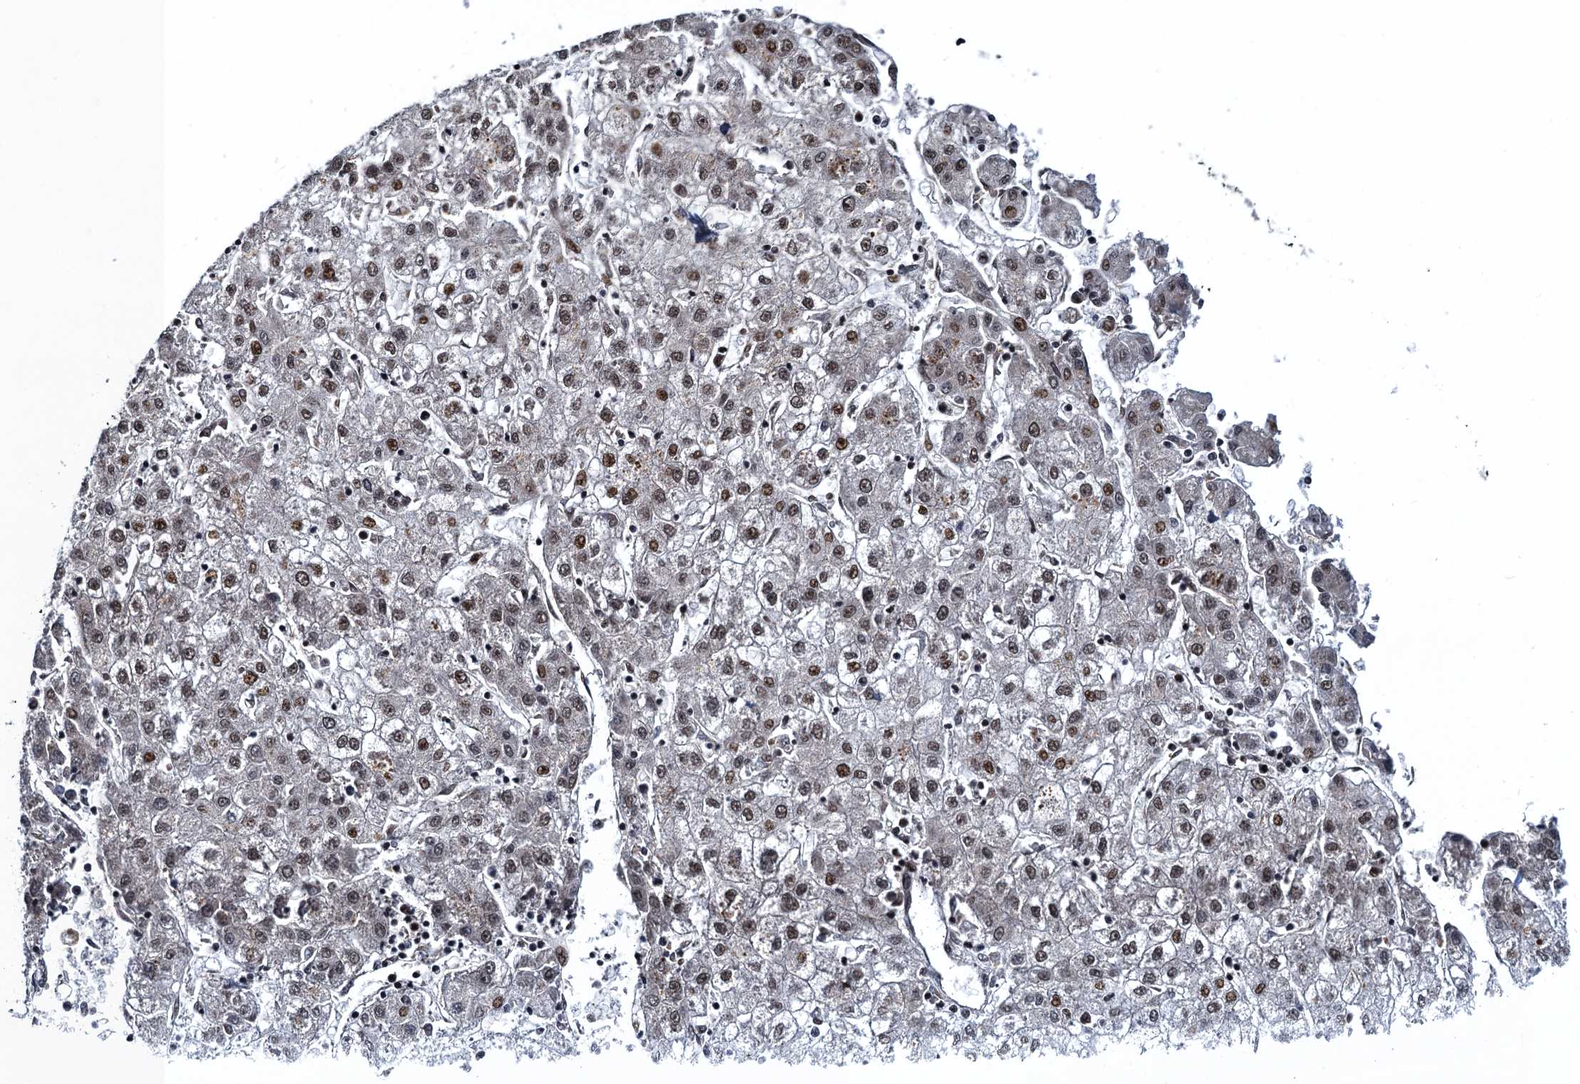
{"staining": {"intensity": "moderate", "quantity": "25%-75%", "location": "nuclear"}, "tissue": "liver cancer", "cell_type": "Tumor cells", "image_type": "cancer", "snomed": [{"axis": "morphology", "description": "Carcinoma, Hepatocellular, NOS"}, {"axis": "topography", "description": "Liver"}], "caption": "Human liver hepatocellular carcinoma stained for a protein (brown) reveals moderate nuclear positive expression in approximately 25%-75% of tumor cells.", "gene": "ATOSA", "patient": {"sex": "male", "age": 72}}